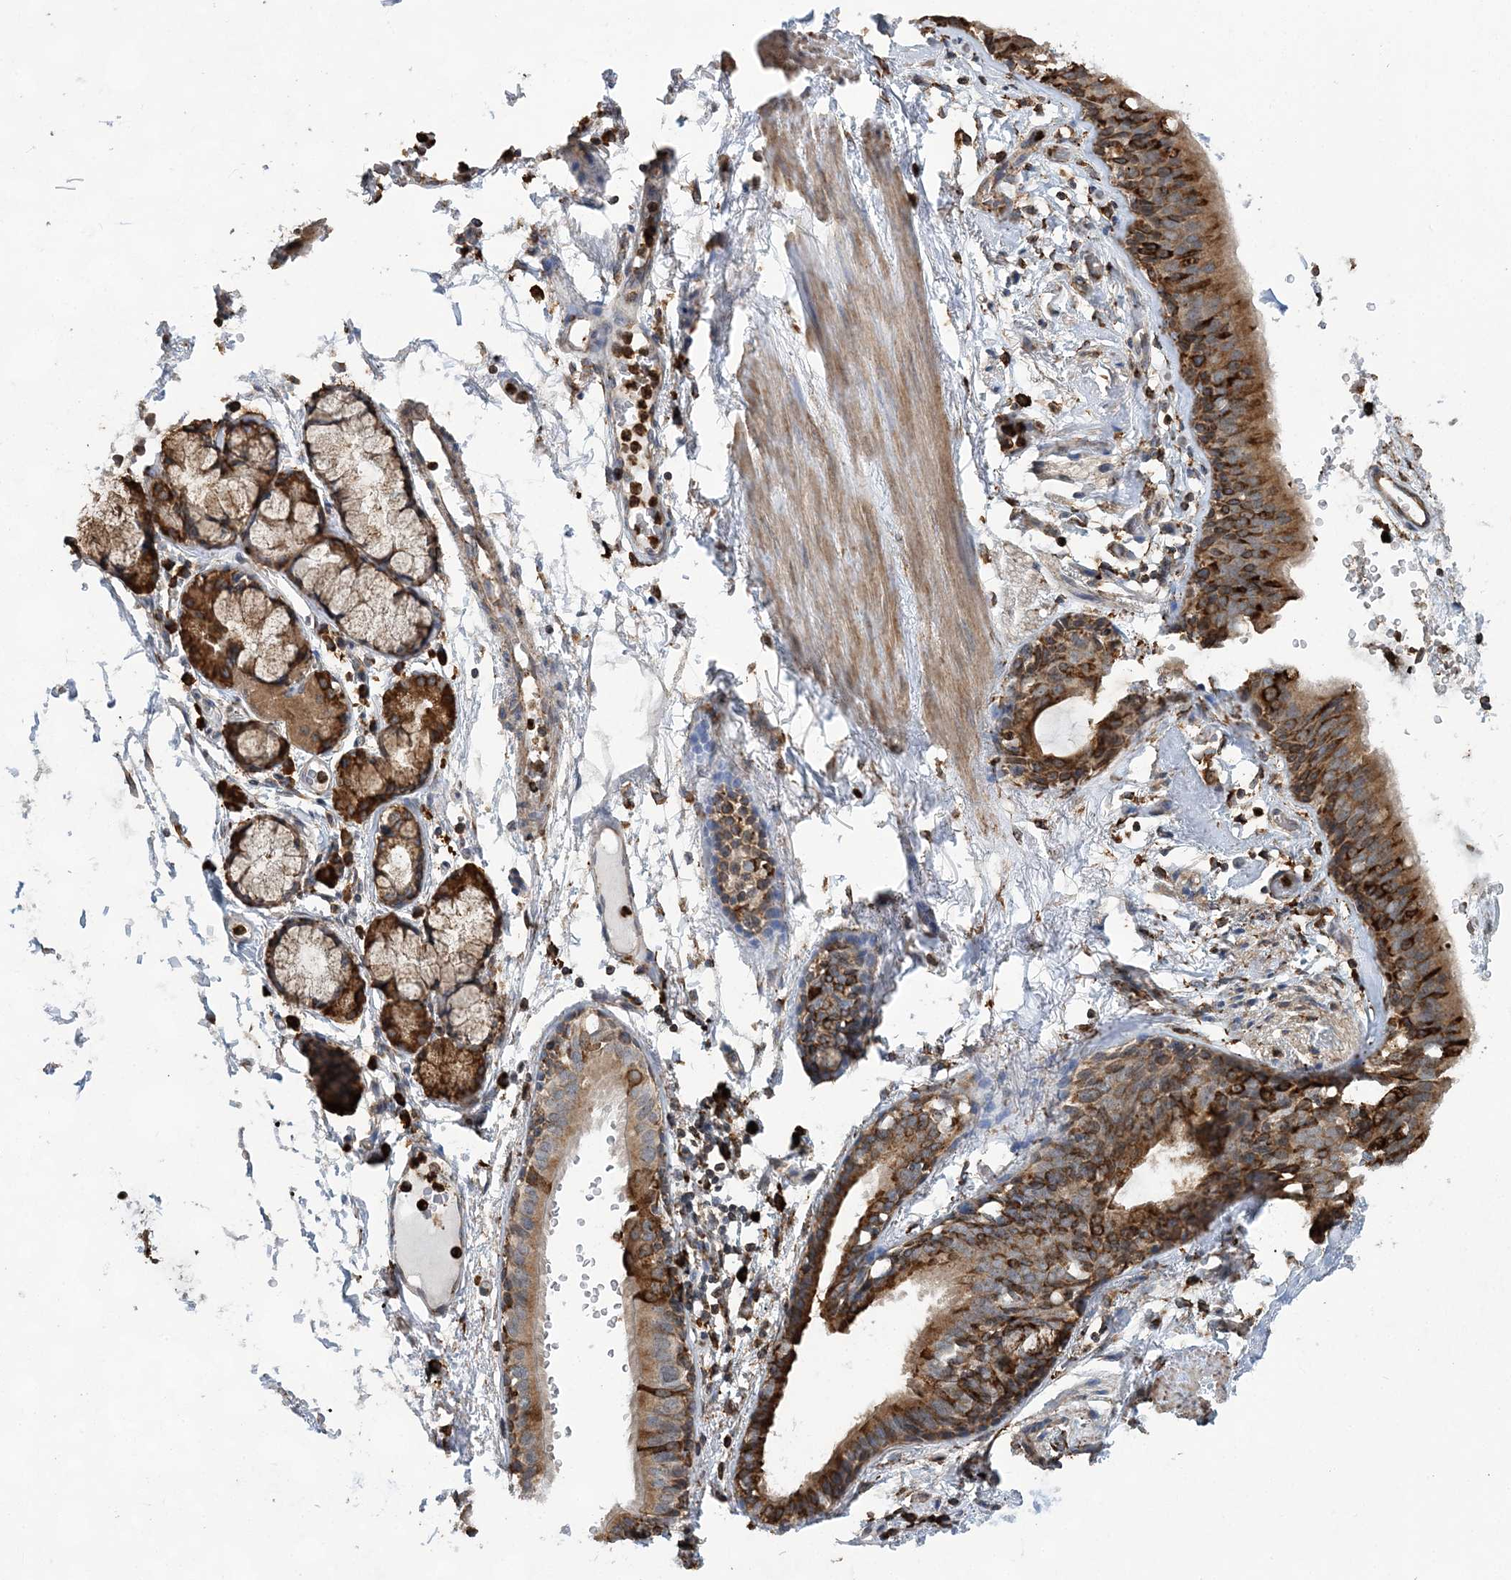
{"staining": {"intensity": "moderate", "quantity": ">75%", "location": "cytoplasmic/membranous"}, "tissue": "adipose tissue", "cell_type": "Adipocytes", "image_type": "normal", "snomed": [{"axis": "morphology", "description": "Normal tissue, NOS"}, {"axis": "topography", "description": "Cartilage tissue"}], "caption": "A histopathology image of adipose tissue stained for a protein shows moderate cytoplasmic/membranous brown staining in adipocytes.", "gene": "WDR12", "patient": {"sex": "female", "age": 63}}